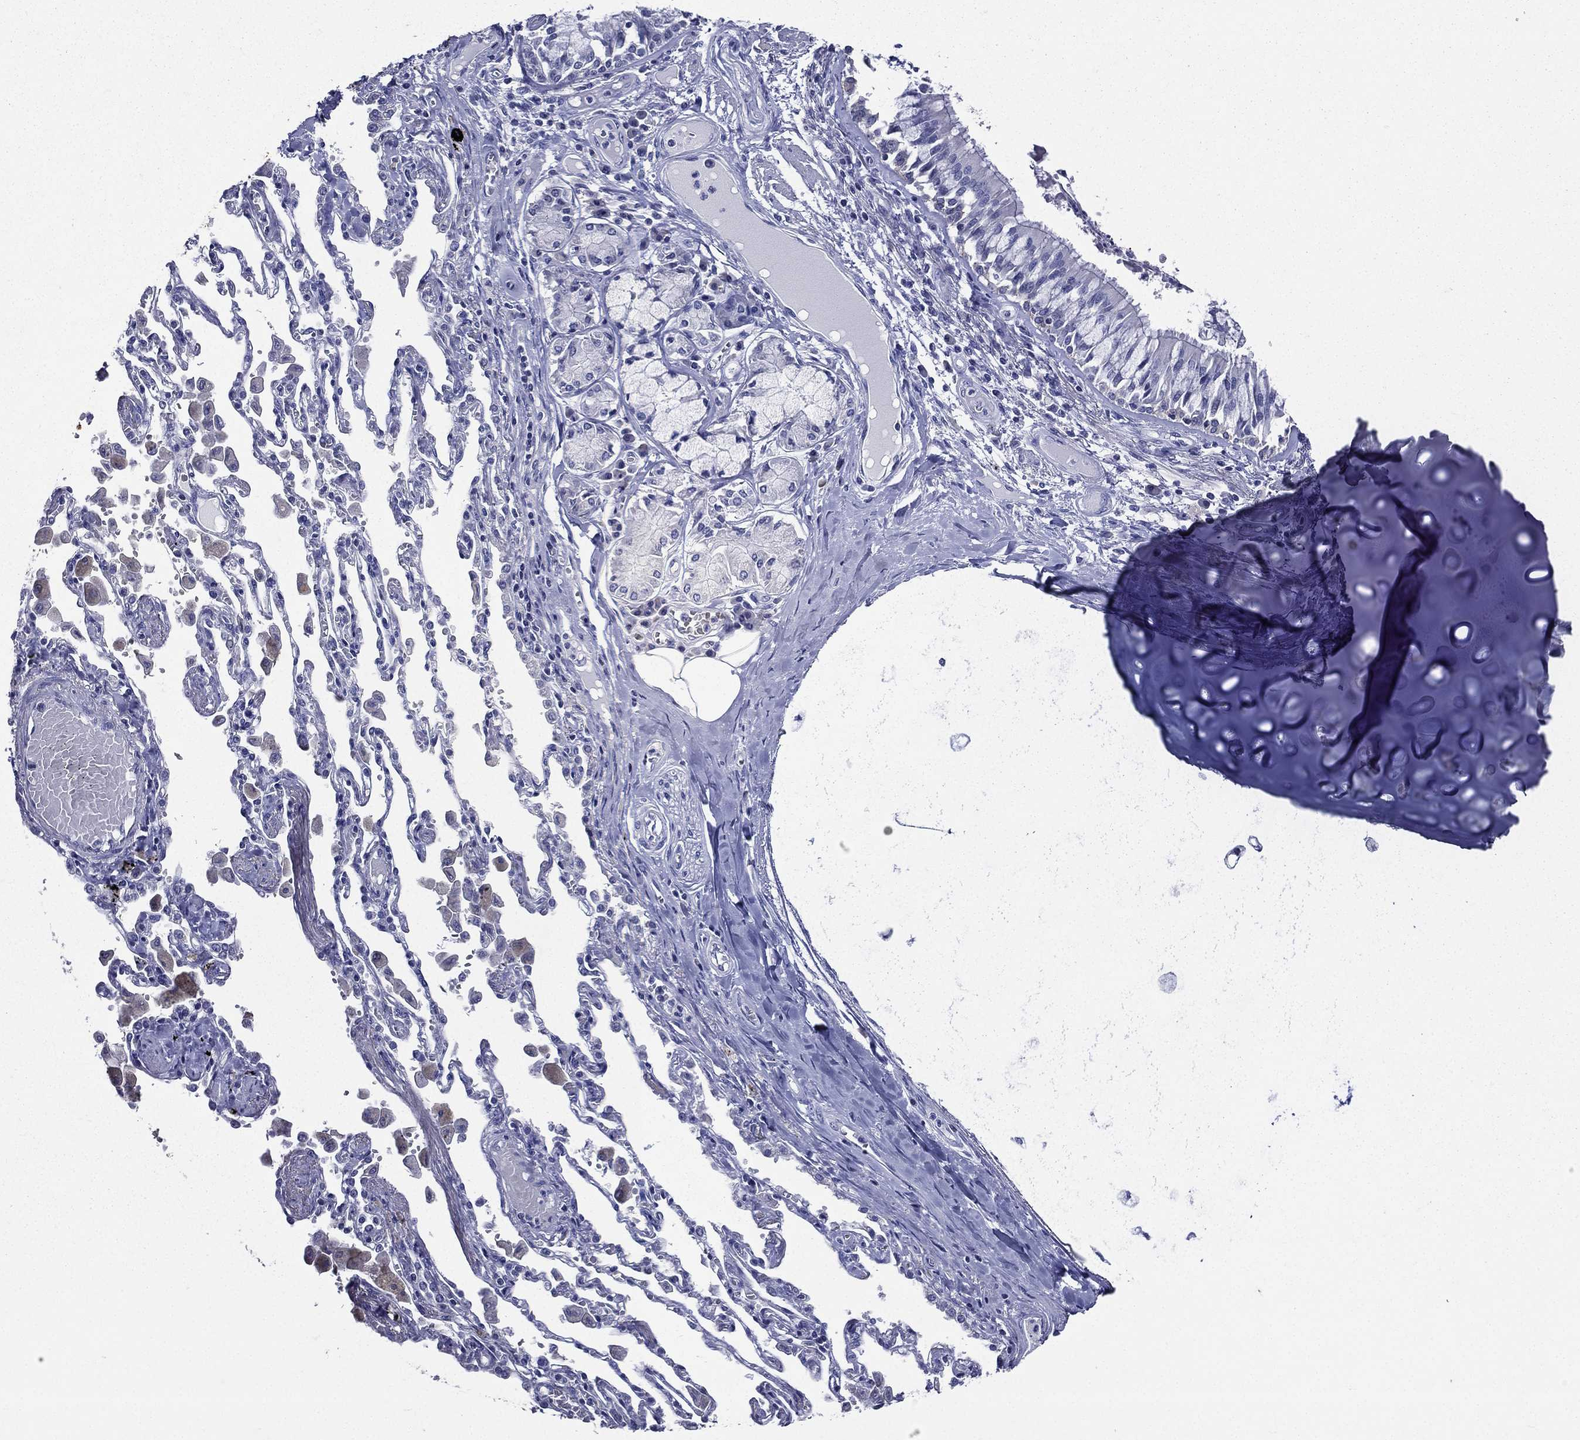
{"staining": {"intensity": "negative", "quantity": "none", "location": "none"}, "tissue": "bronchus", "cell_type": "Respiratory epithelial cells", "image_type": "normal", "snomed": [{"axis": "morphology", "description": "Normal tissue, NOS"}, {"axis": "morphology", "description": "Squamous cell carcinoma, NOS"}, {"axis": "topography", "description": "Cartilage tissue"}, {"axis": "topography", "description": "Bronchus"}, {"axis": "topography", "description": "Lung"}], "caption": "DAB (3,3'-diaminobenzidine) immunohistochemical staining of normal bronchus displays no significant staining in respiratory epithelial cells.", "gene": "TGM1", "patient": {"sex": "female", "age": 49}}